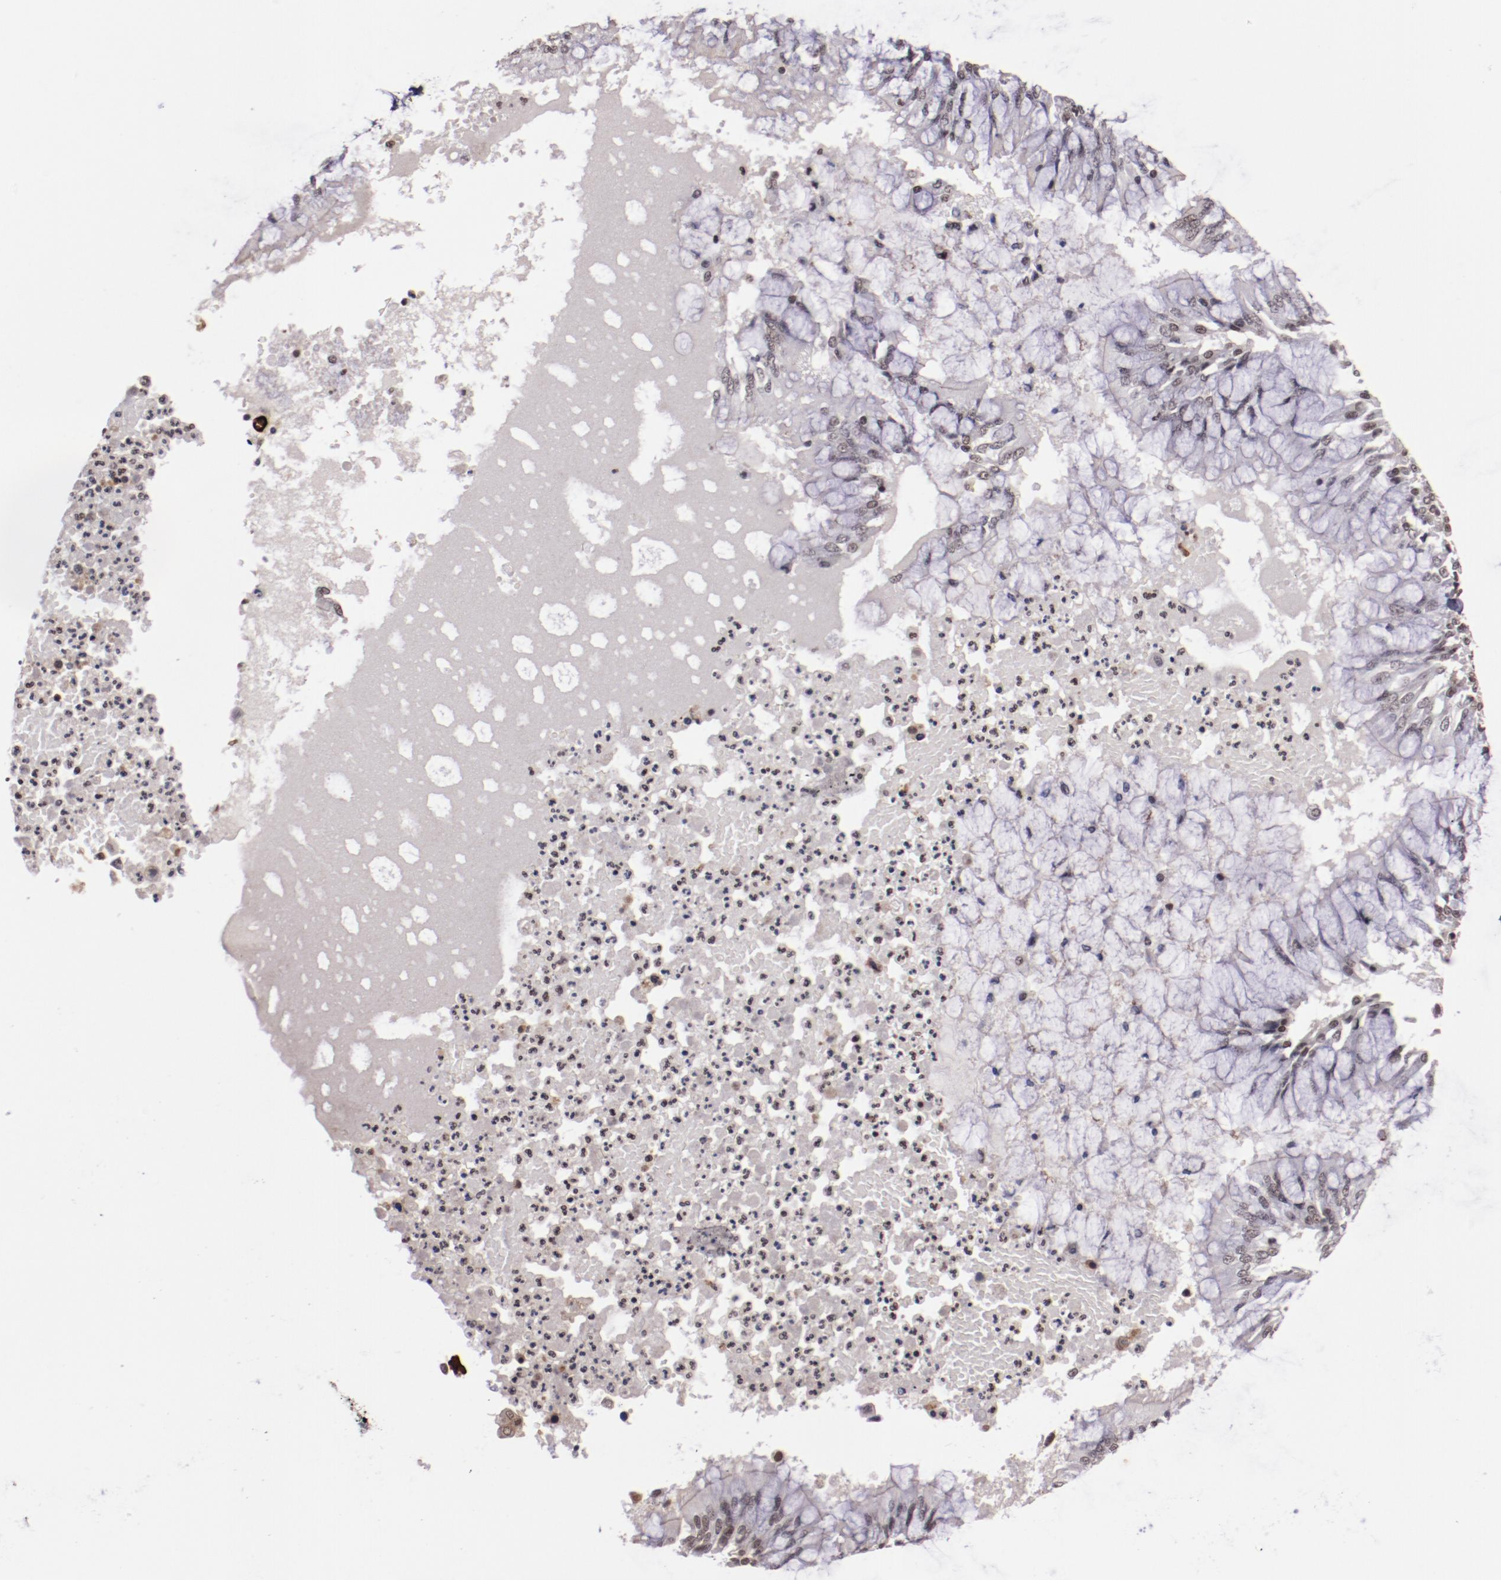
{"staining": {"intensity": "moderate", "quantity": ">75%", "location": "nuclear"}, "tissue": "bronchus", "cell_type": "Respiratory epithelial cells", "image_type": "normal", "snomed": [{"axis": "morphology", "description": "Normal tissue, NOS"}, {"axis": "topography", "description": "Cartilage tissue"}, {"axis": "topography", "description": "Bronchus"}, {"axis": "topography", "description": "Lung"}], "caption": "This is an image of immunohistochemistry (IHC) staining of normal bronchus, which shows moderate staining in the nuclear of respiratory epithelial cells.", "gene": "STAG2", "patient": {"sex": "female", "age": 49}}